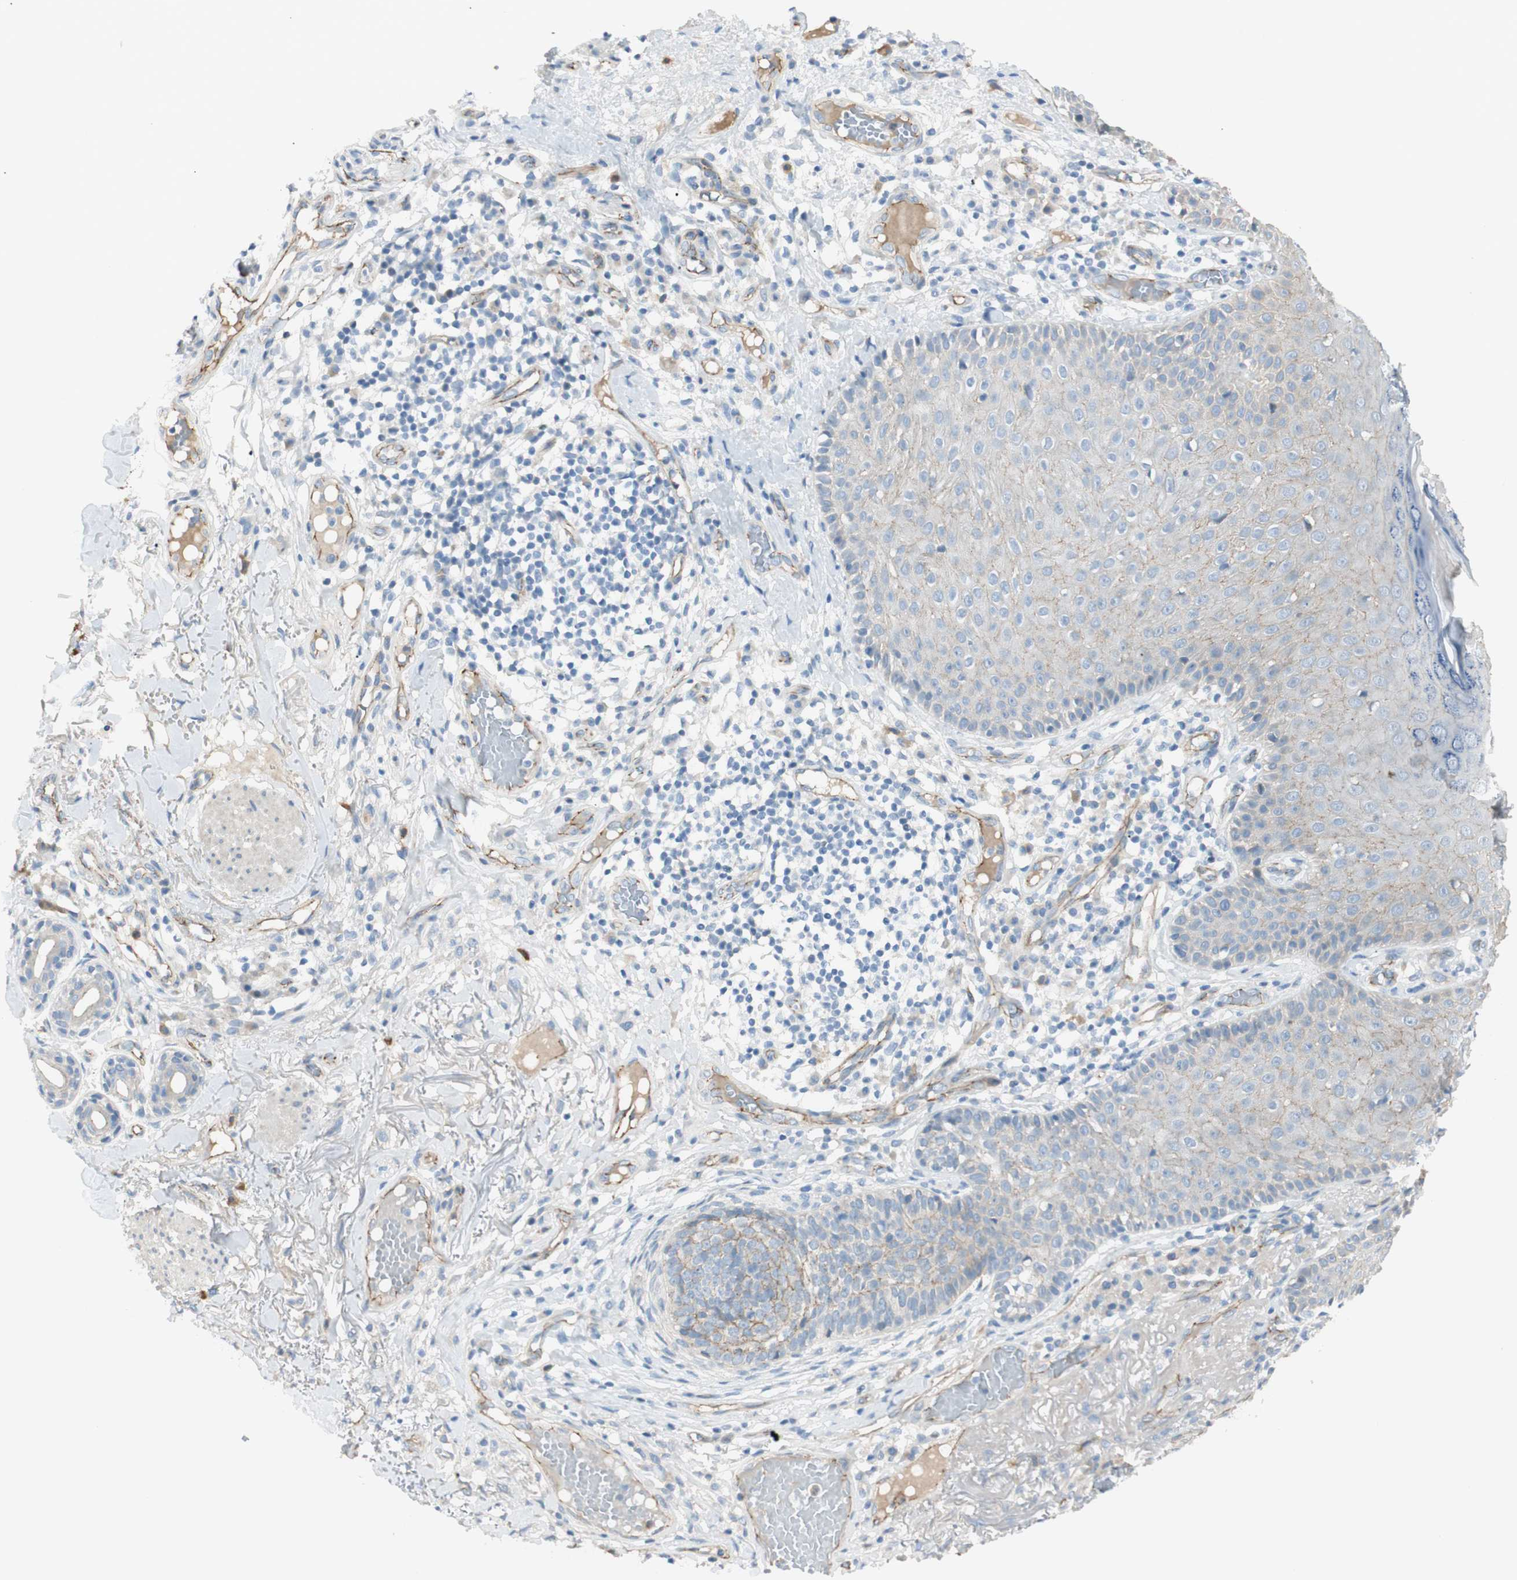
{"staining": {"intensity": "negative", "quantity": "none", "location": "none"}, "tissue": "skin cancer", "cell_type": "Tumor cells", "image_type": "cancer", "snomed": [{"axis": "morphology", "description": "Normal tissue, NOS"}, {"axis": "morphology", "description": "Basal cell carcinoma"}, {"axis": "topography", "description": "Skin"}], "caption": "Immunohistochemistry of human skin cancer displays no expression in tumor cells.", "gene": "TJP1", "patient": {"sex": "male", "age": 52}}